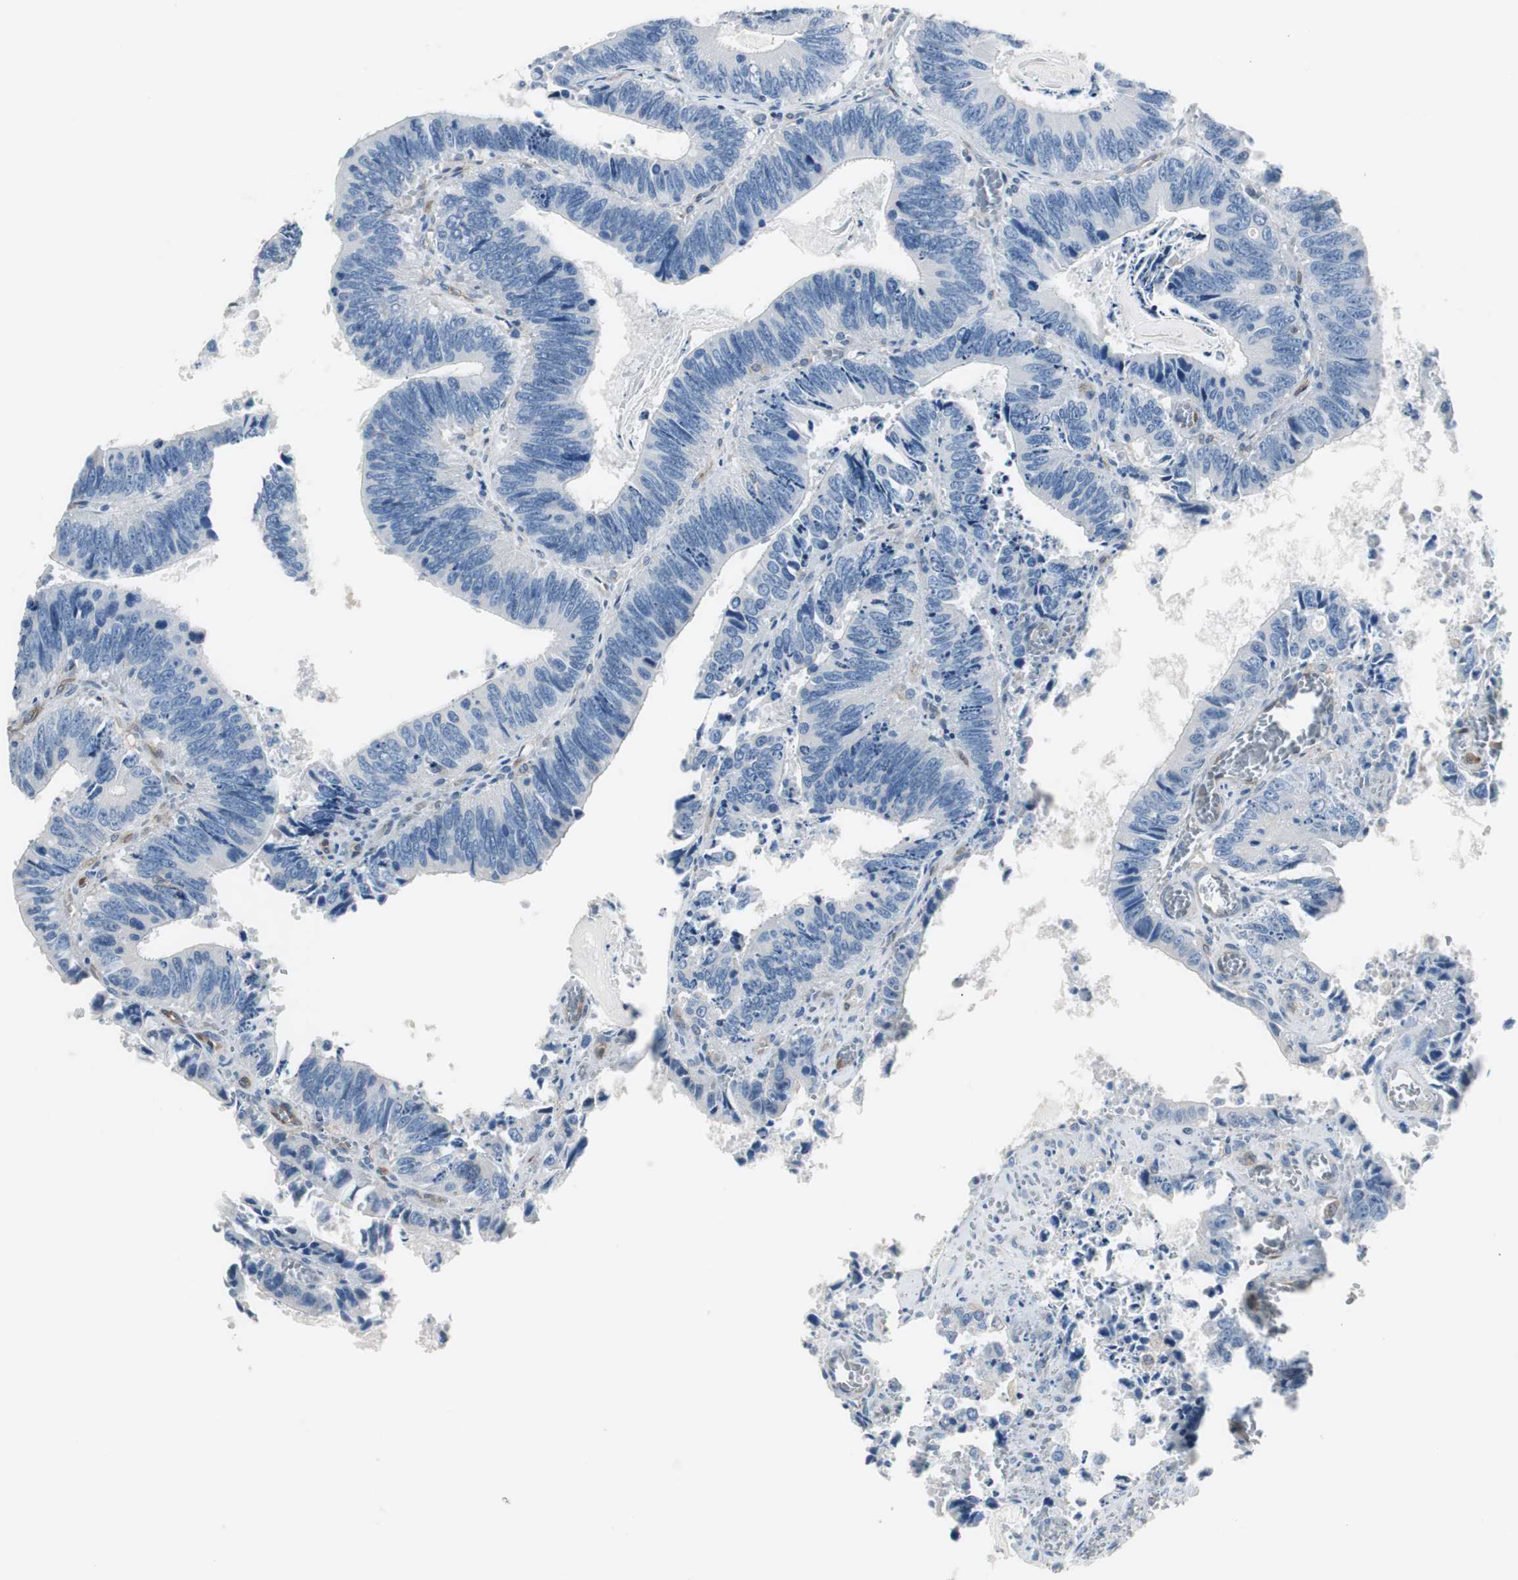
{"staining": {"intensity": "negative", "quantity": "none", "location": "none"}, "tissue": "colorectal cancer", "cell_type": "Tumor cells", "image_type": "cancer", "snomed": [{"axis": "morphology", "description": "Adenocarcinoma, NOS"}, {"axis": "topography", "description": "Colon"}], "caption": "High power microscopy micrograph of an immunohistochemistry micrograph of adenocarcinoma (colorectal), revealing no significant staining in tumor cells.", "gene": "SWAP70", "patient": {"sex": "male", "age": 72}}